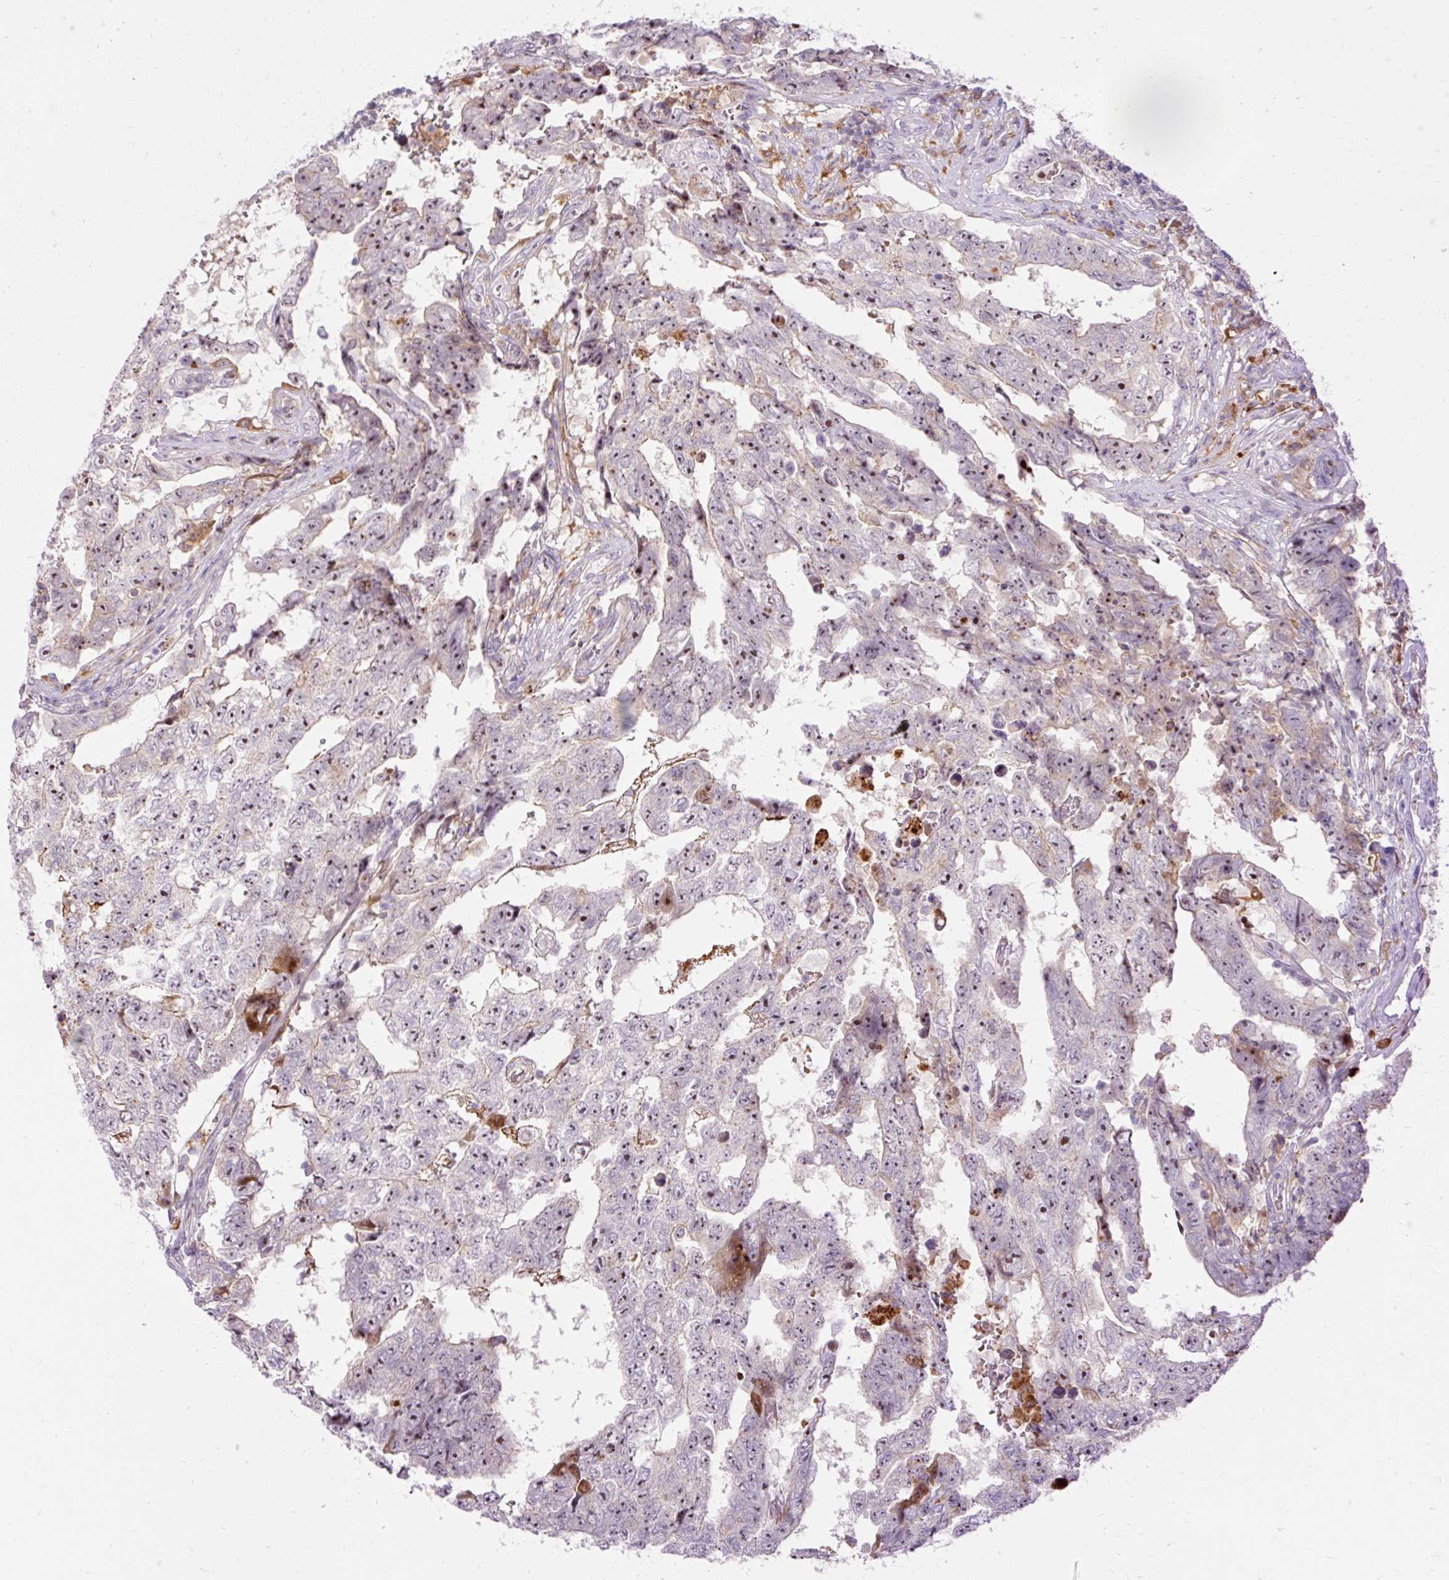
{"staining": {"intensity": "moderate", "quantity": ">75%", "location": "nuclear"}, "tissue": "testis cancer", "cell_type": "Tumor cells", "image_type": "cancer", "snomed": [{"axis": "morphology", "description": "Carcinoma, Embryonal, NOS"}, {"axis": "topography", "description": "Testis"}], "caption": "Tumor cells reveal medium levels of moderate nuclear staining in approximately >75% of cells in testis embryonal carcinoma. (DAB IHC, brown staining for protein, blue staining for nuclei).", "gene": "CEBPZ", "patient": {"sex": "male", "age": 25}}